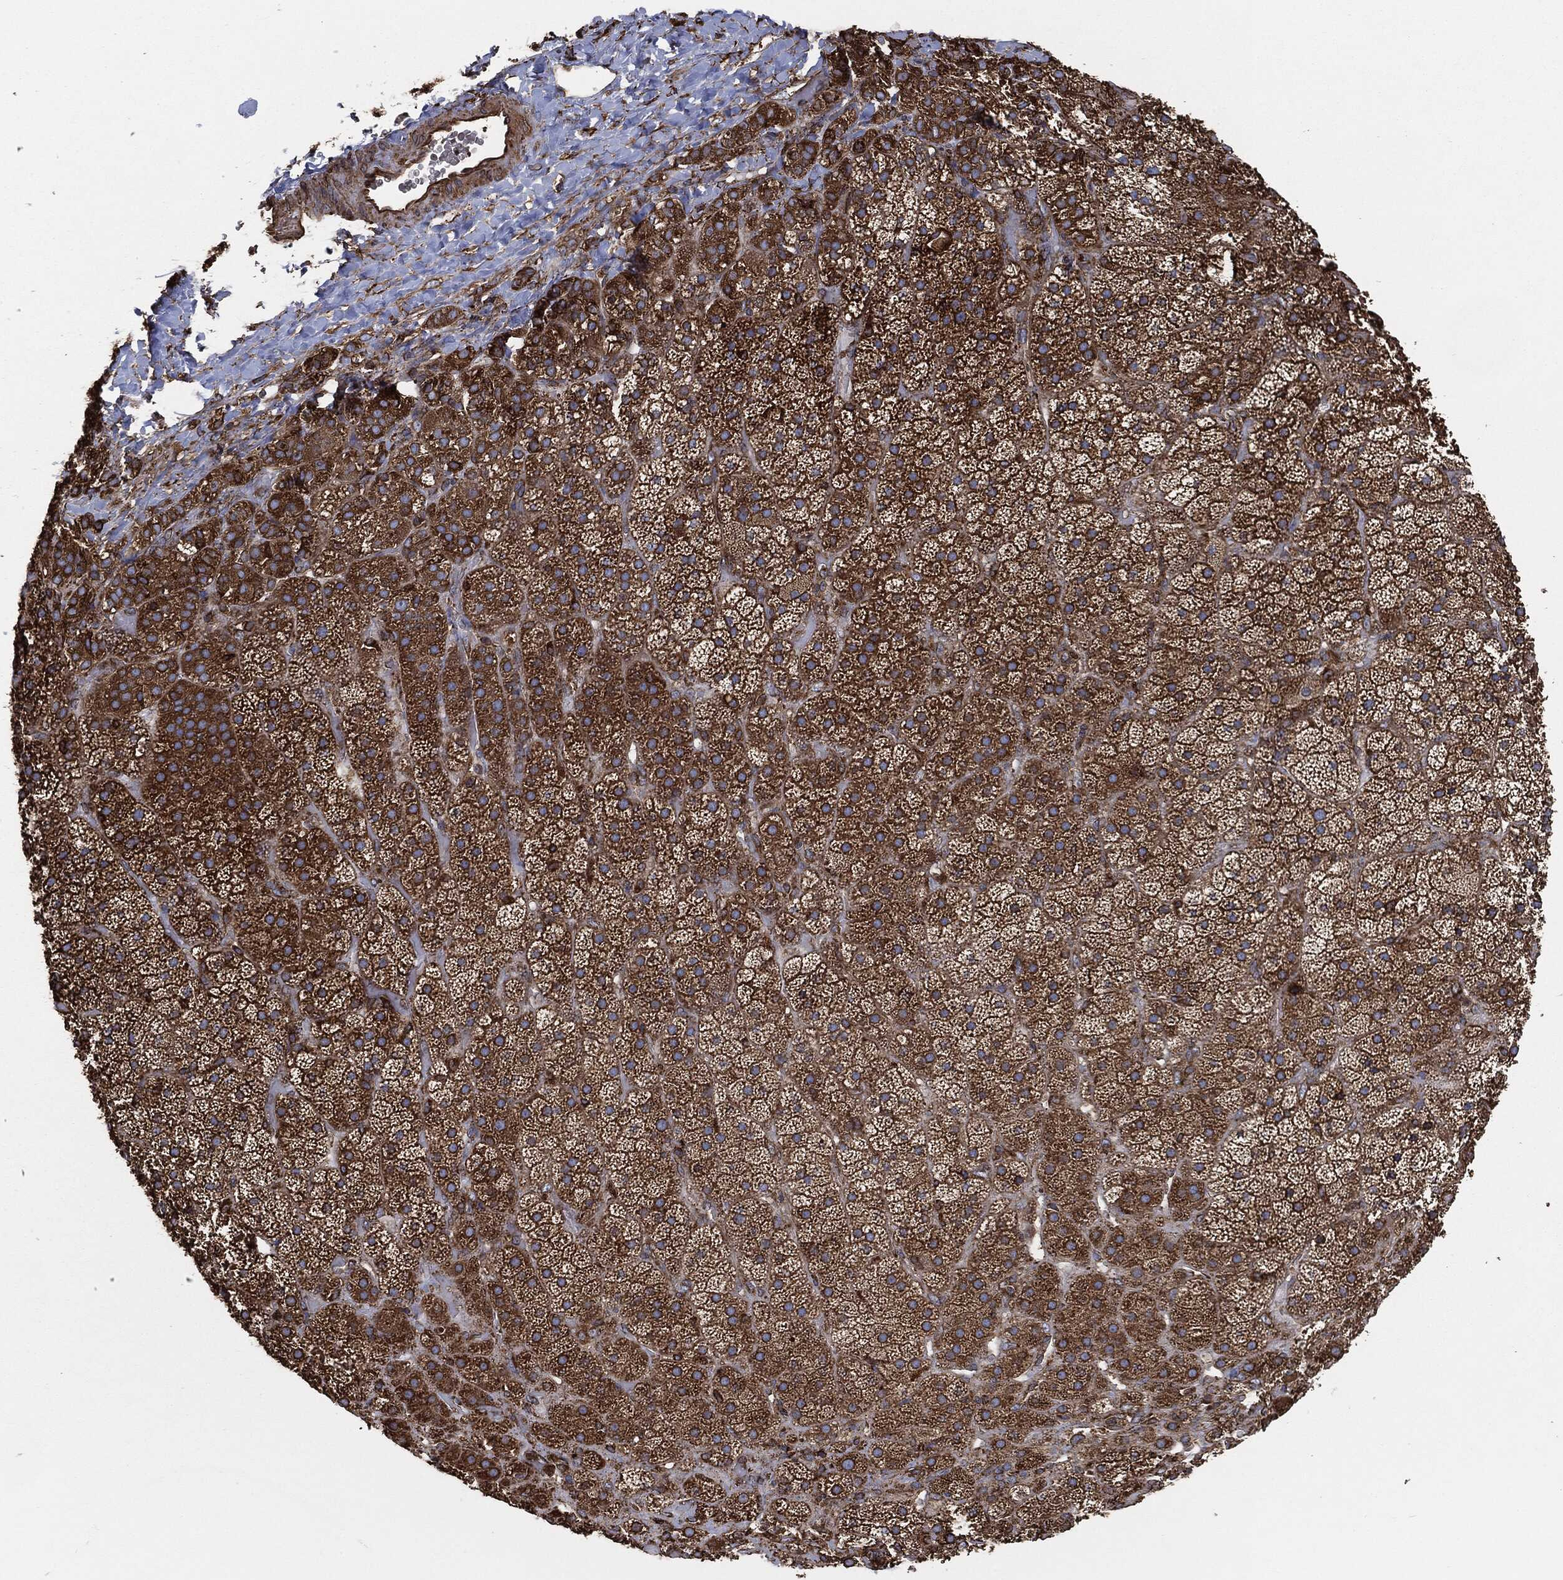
{"staining": {"intensity": "strong", "quantity": ">75%", "location": "cytoplasmic/membranous"}, "tissue": "adrenal gland", "cell_type": "Glandular cells", "image_type": "normal", "snomed": [{"axis": "morphology", "description": "Normal tissue, NOS"}, {"axis": "topography", "description": "Adrenal gland"}], "caption": "The micrograph exhibits staining of unremarkable adrenal gland, revealing strong cytoplasmic/membranous protein expression (brown color) within glandular cells. The staining is performed using DAB brown chromogen to label protein expression. The nuclei are counter-stained blue using hematoxylin.", "gene": "AMFR", "patient": {"sex": "male", "age": 57}}